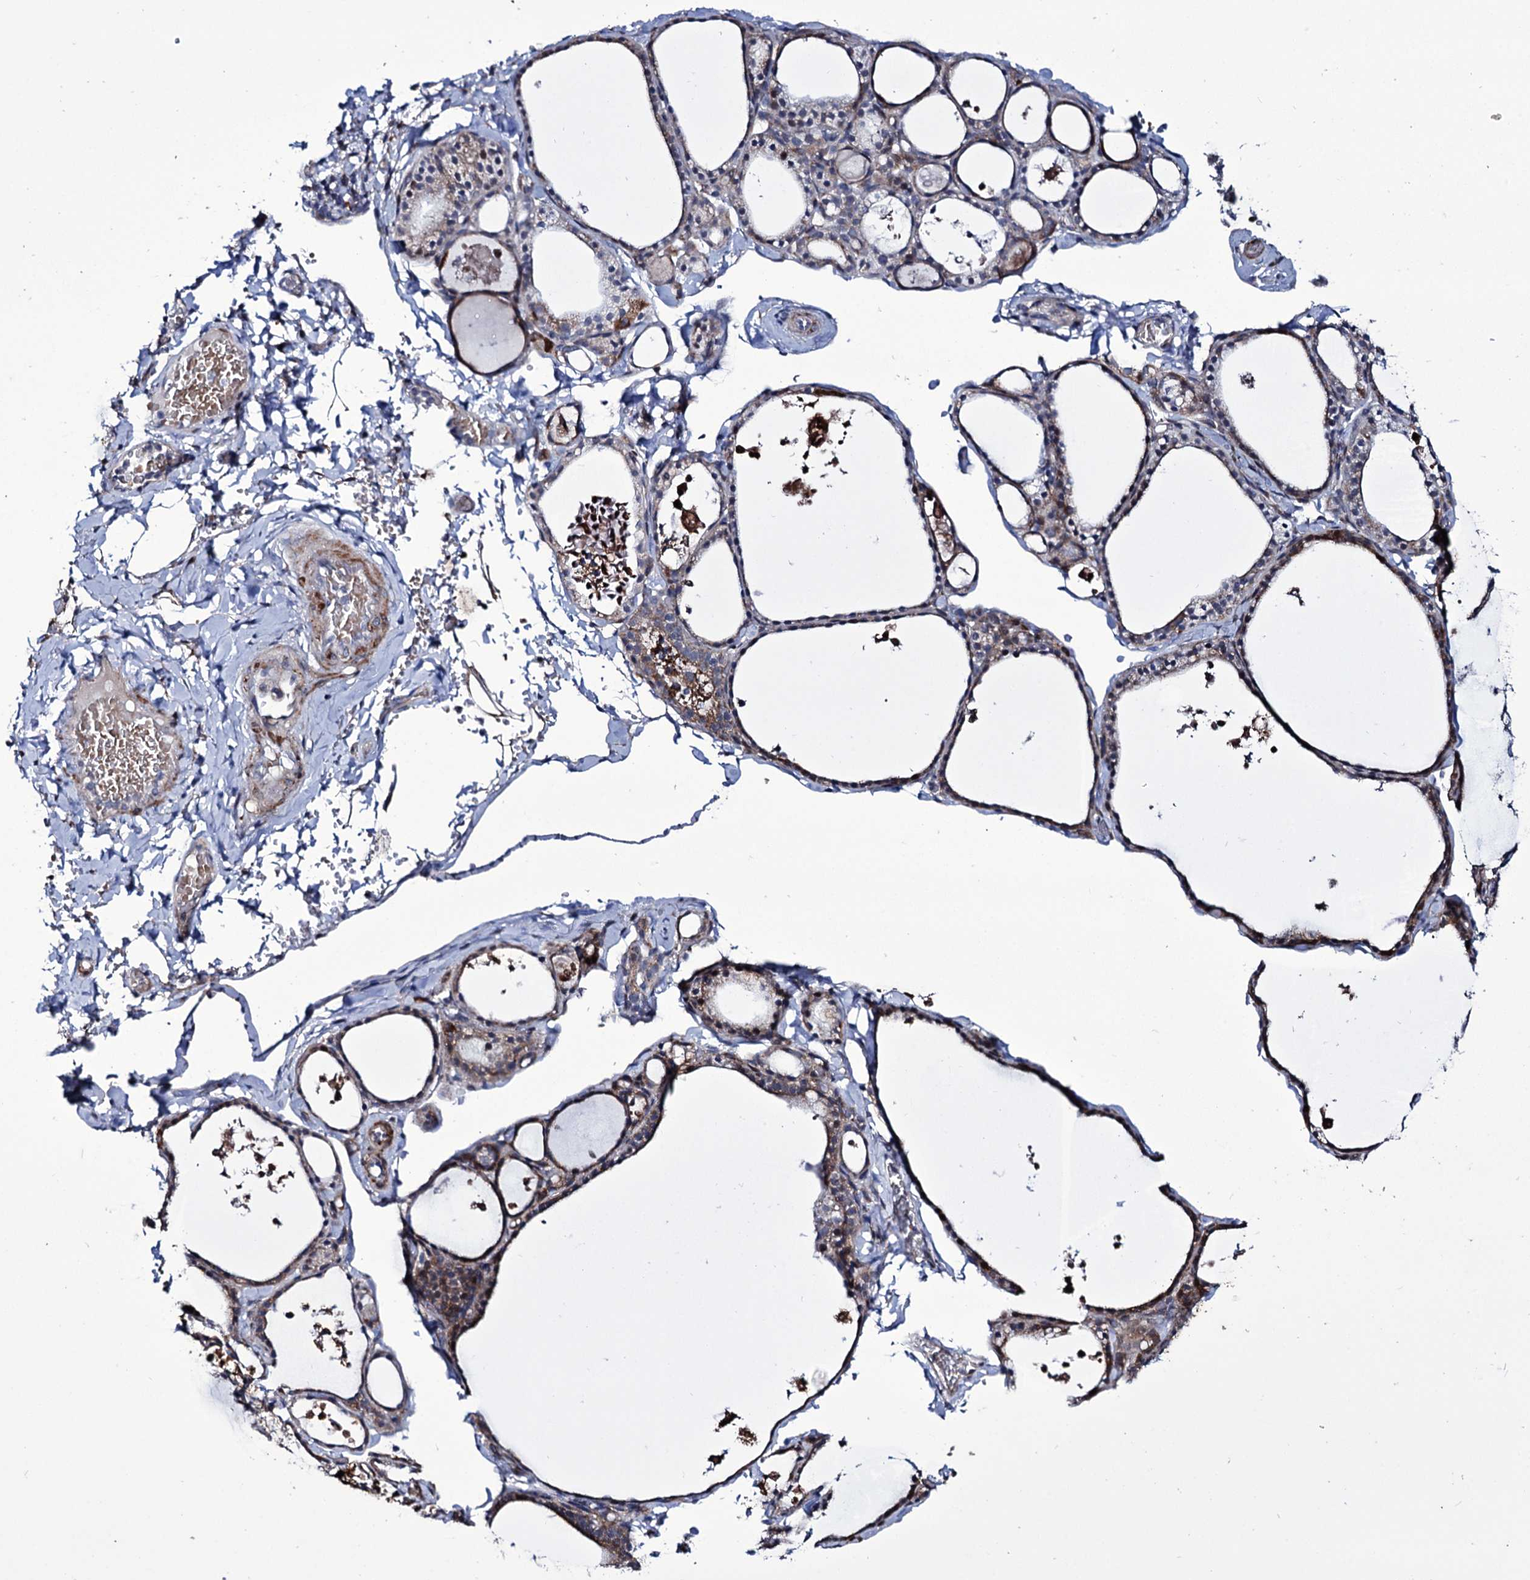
{"staining": {"intensity": "moderate", "quantity": ">75%", "location": "cytoplasmic/membranous"}, "tissue": "thyroid gland", "cell_type": "Glandular cells", "image_type": "normal", "snomed": [{"axis": "morphology", "description": "Normal tissue, NOS"}, {"axis": "topography", "description": "Thyroid gland"}], "caption": "Immunohistochemistry histopathology image of normal thyroid gland: human thyroid gland stained using immunohistochemistry (IHC) reveals medium levels of moderate protein expression localized specifically in the cytoplasmic/membranous of glandular cells, appearing as a cytoplasmic/membranous brown color.", "gene": "TUBGCP5", "patient": {"sex": "male", "age": 56}}